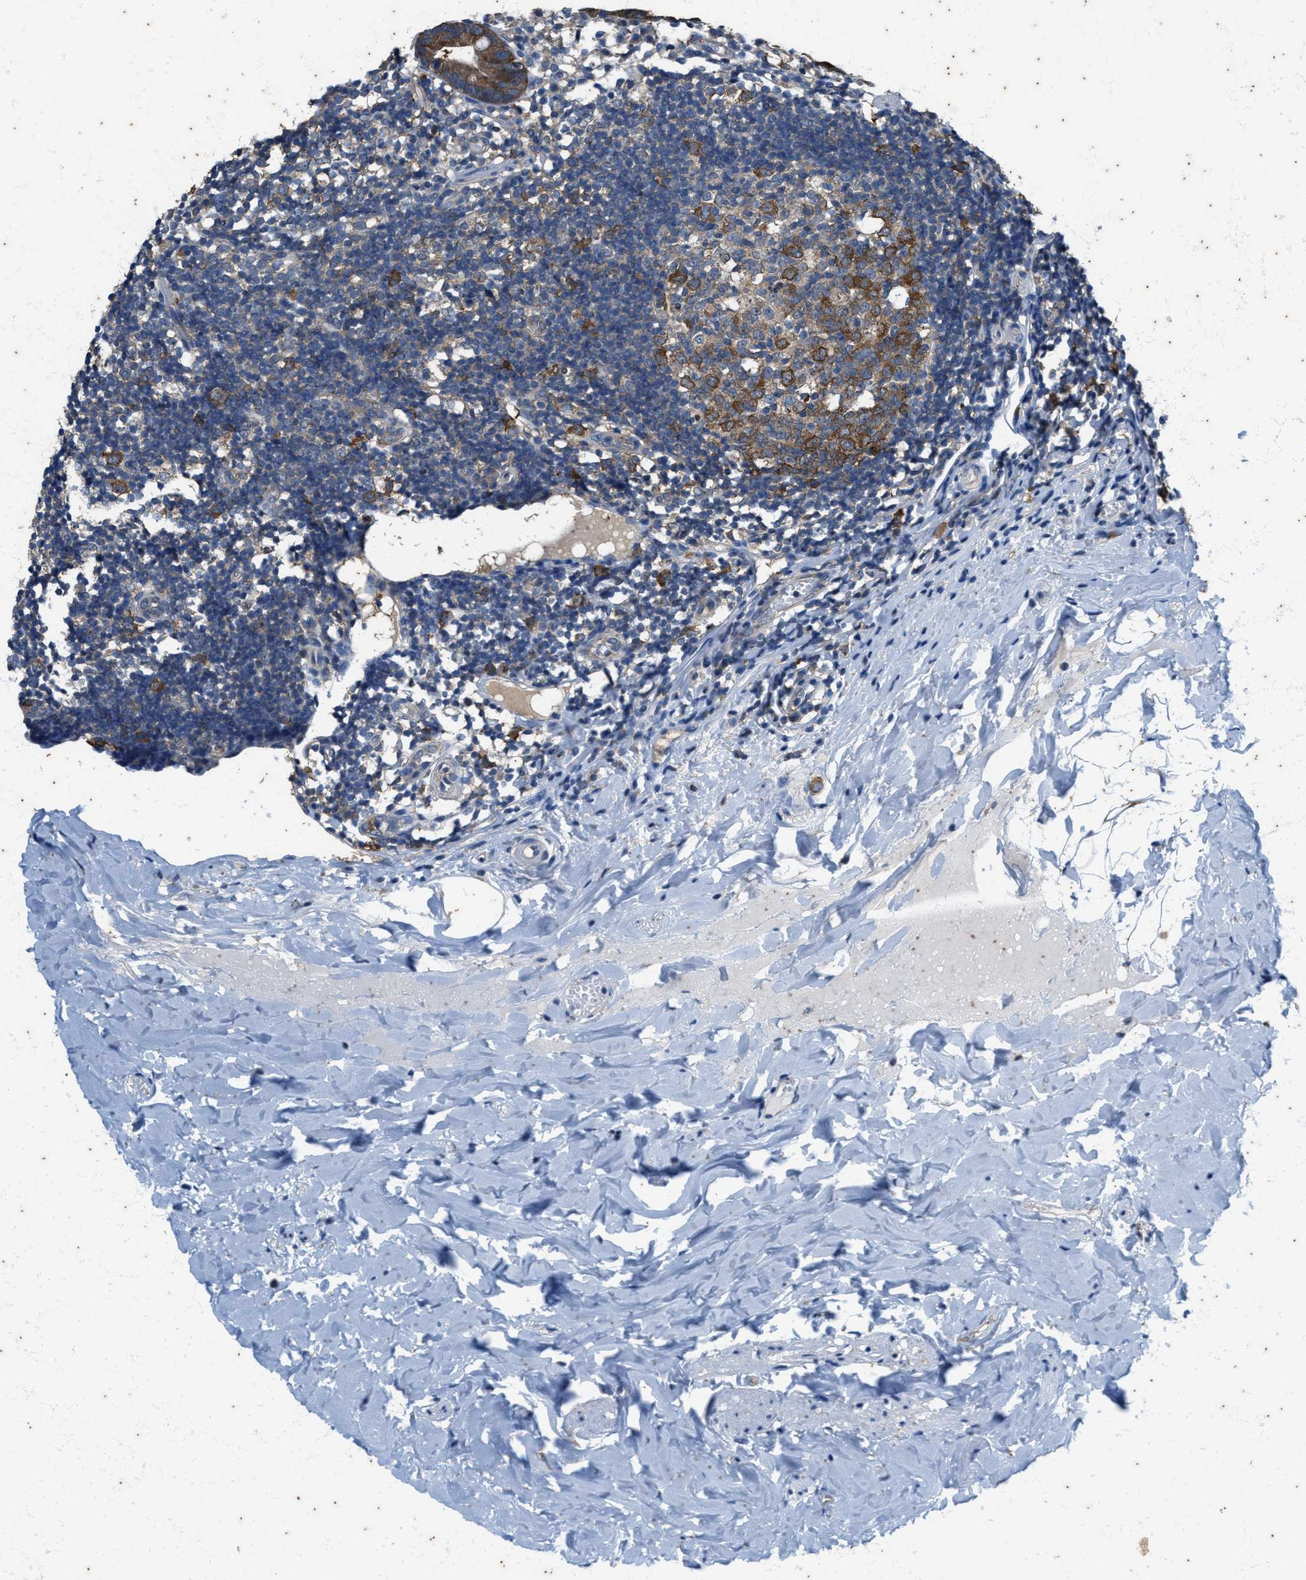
{"staining": {"intensity": "moderate", "quantity": ">75%", "location": "cytoplasmic/membranous"}, "tissue": "appendix", "cell_type": "Glandular cells", "image_type": "normal", "snomed": [{"axis": "morphology", "description": "Normal tissue, NOS"}, {"axis": "topography", "description": "Appendix"}], "caption": "Immunohistochemistry (DAB) staining of benign human appendix displays moderate cytoplasmic/membranous protein expression in about >75% of glandular cells.", "gene": "COX19", "patient": {"sex": "female", "age": 20}}